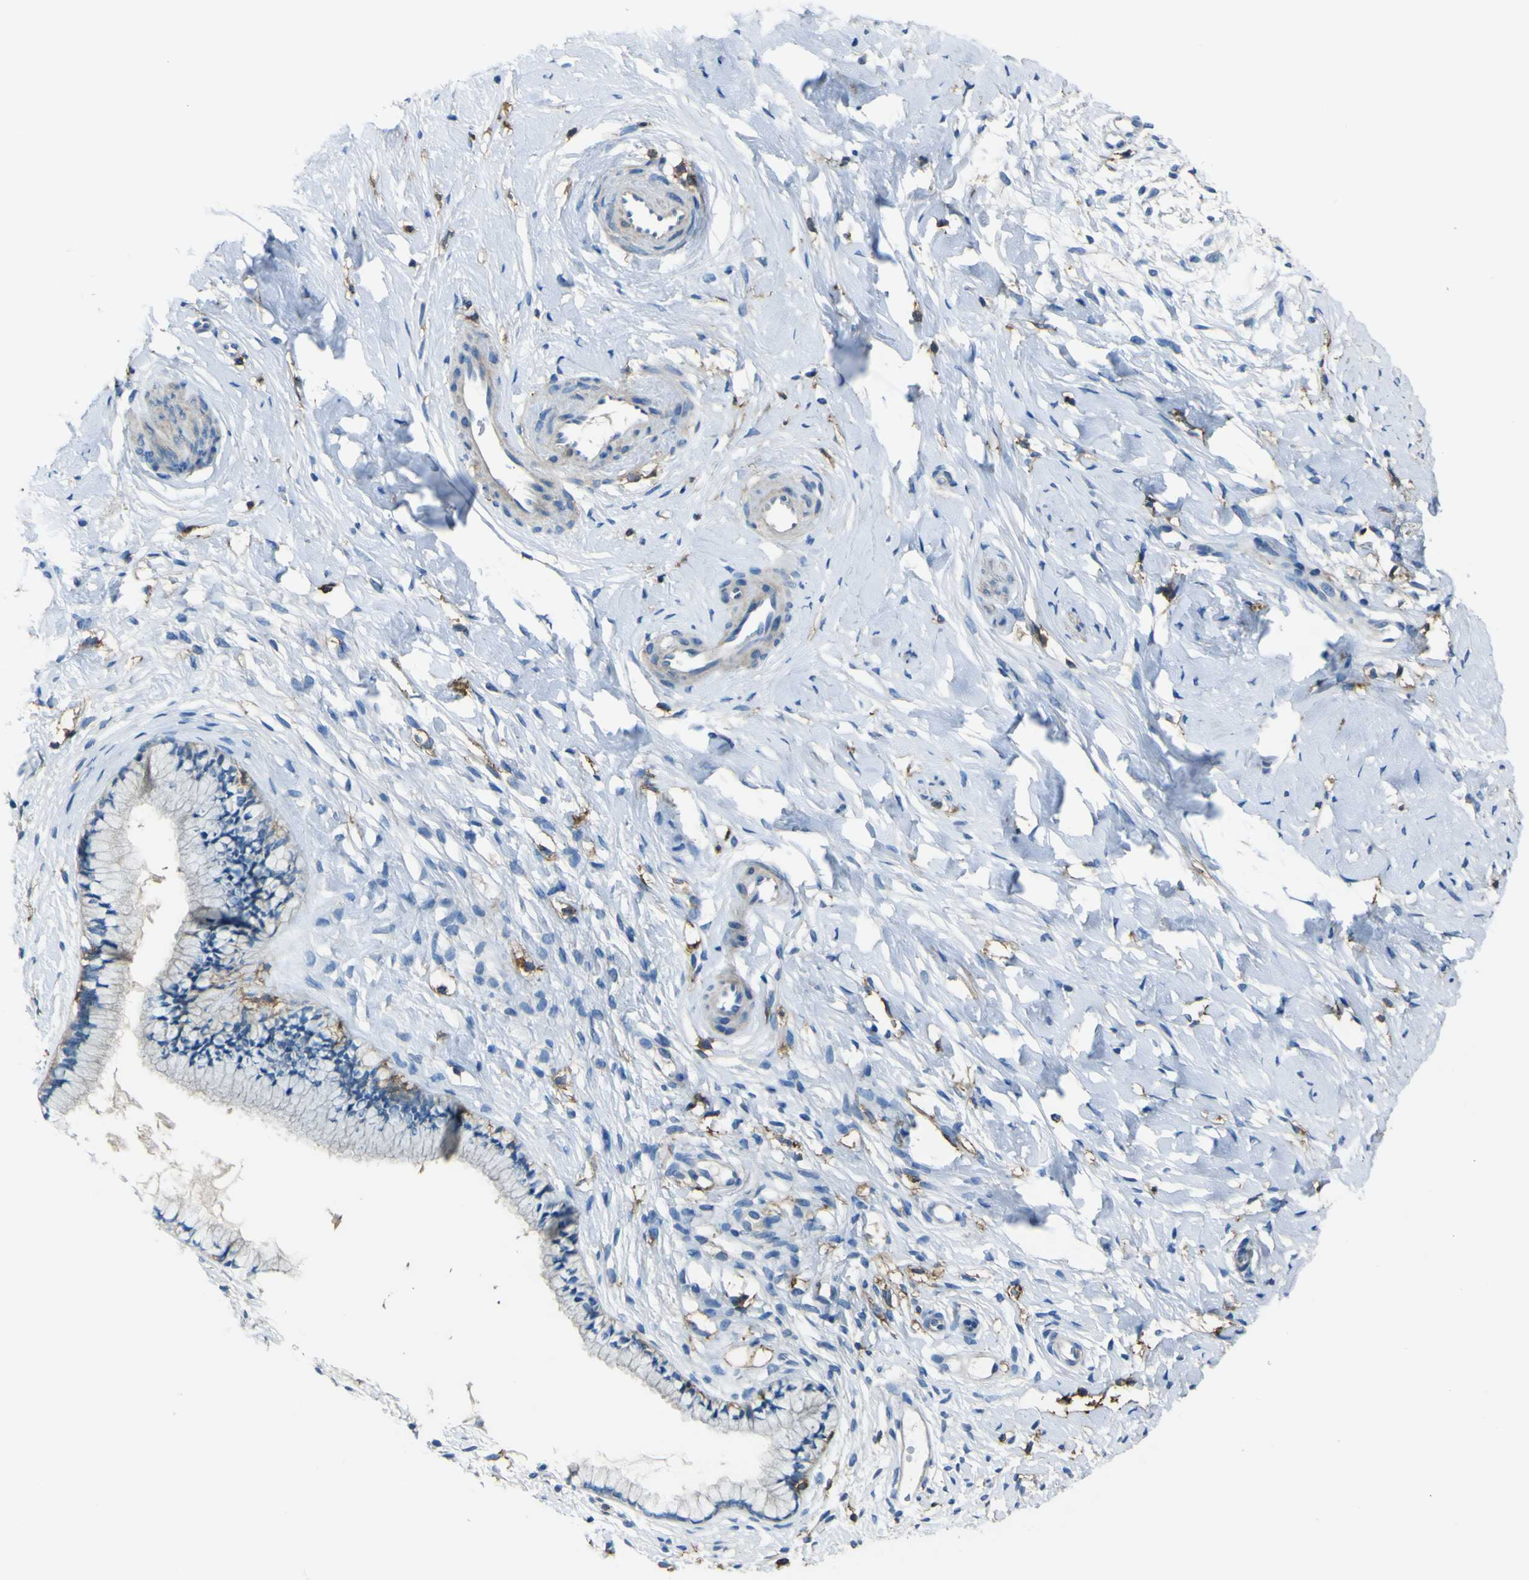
{"staining": {"intensity": "negative", "quantity": "none", "location": "none"}, "tissue": "cervix", "cell_type": "Glandular cells", "image_type": "normal", "snomed": [{"axis": "morphology", "description": "Normal tissue, NOS"}, {"axis": "topography", "description": "Cervix"}], "caption": "Immunohistochemistry (IHC) micrograph of benign cervix: human cervix stained with DAB (3,3'-diaminobenzidine) exhibits no significant protein positivity in glandular cells. (Brightfield microscopy of DAB (3,3'-diaminobenzidine) IHC at high magnification).", "gene": "LAIR1", "patient": {"sex": "female", "age": 65}}